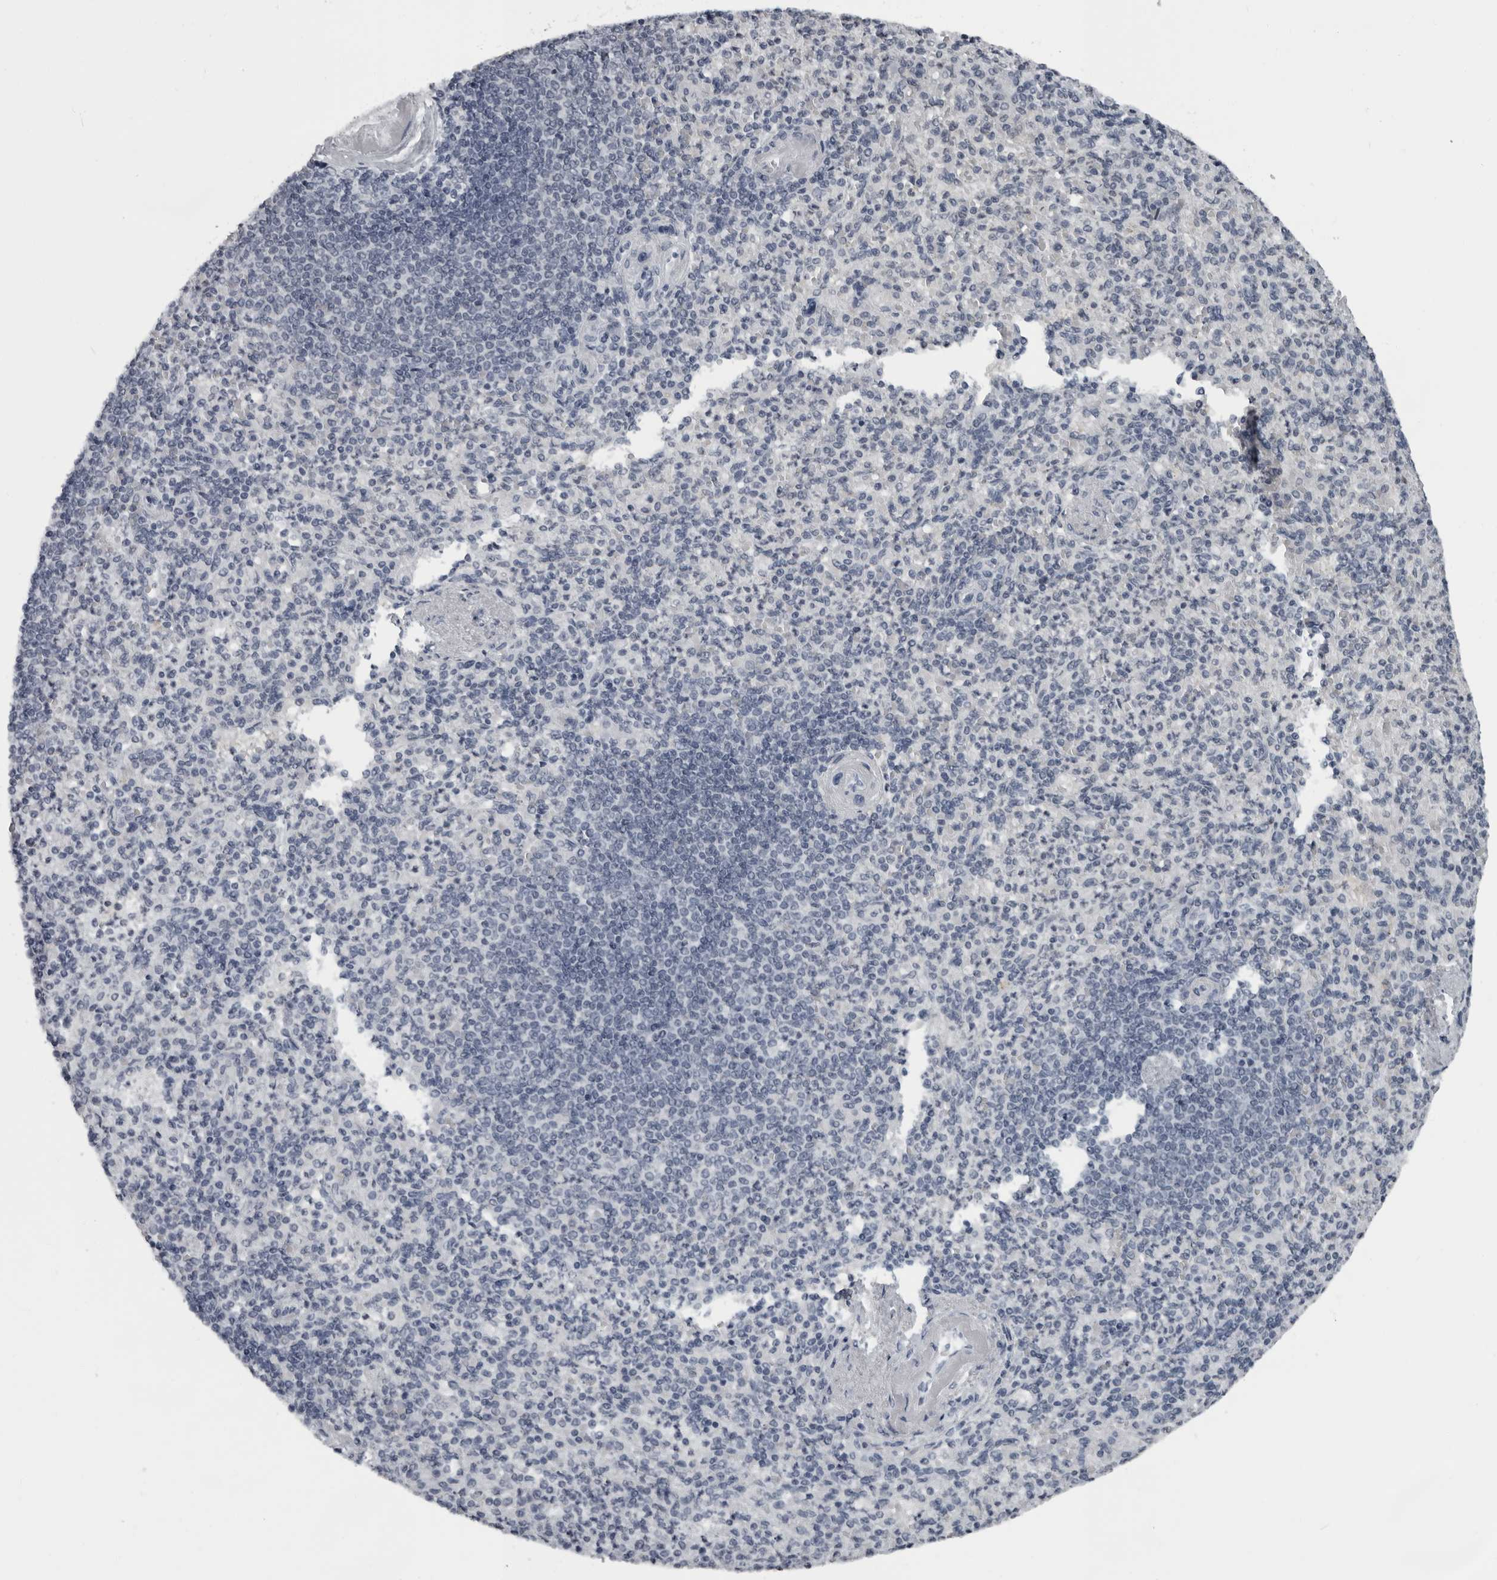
{"staining": {"intensity": "negative", "quantity": "none", "location": "none"}, "tissue": "spleen", "cell_type": "Cells in red pulp", "image_type": "normal", "snomed": [{"axis": "morphology", "description": "Normal tissue, NOS"}, {"axis": "topography", "description": "Spleen"}], "caption": "The photomicrograph shows no significant expression in cells in red pulp of spleen.", "gene": "LZIC", "patient": {"sex": "female", "age": 74}}